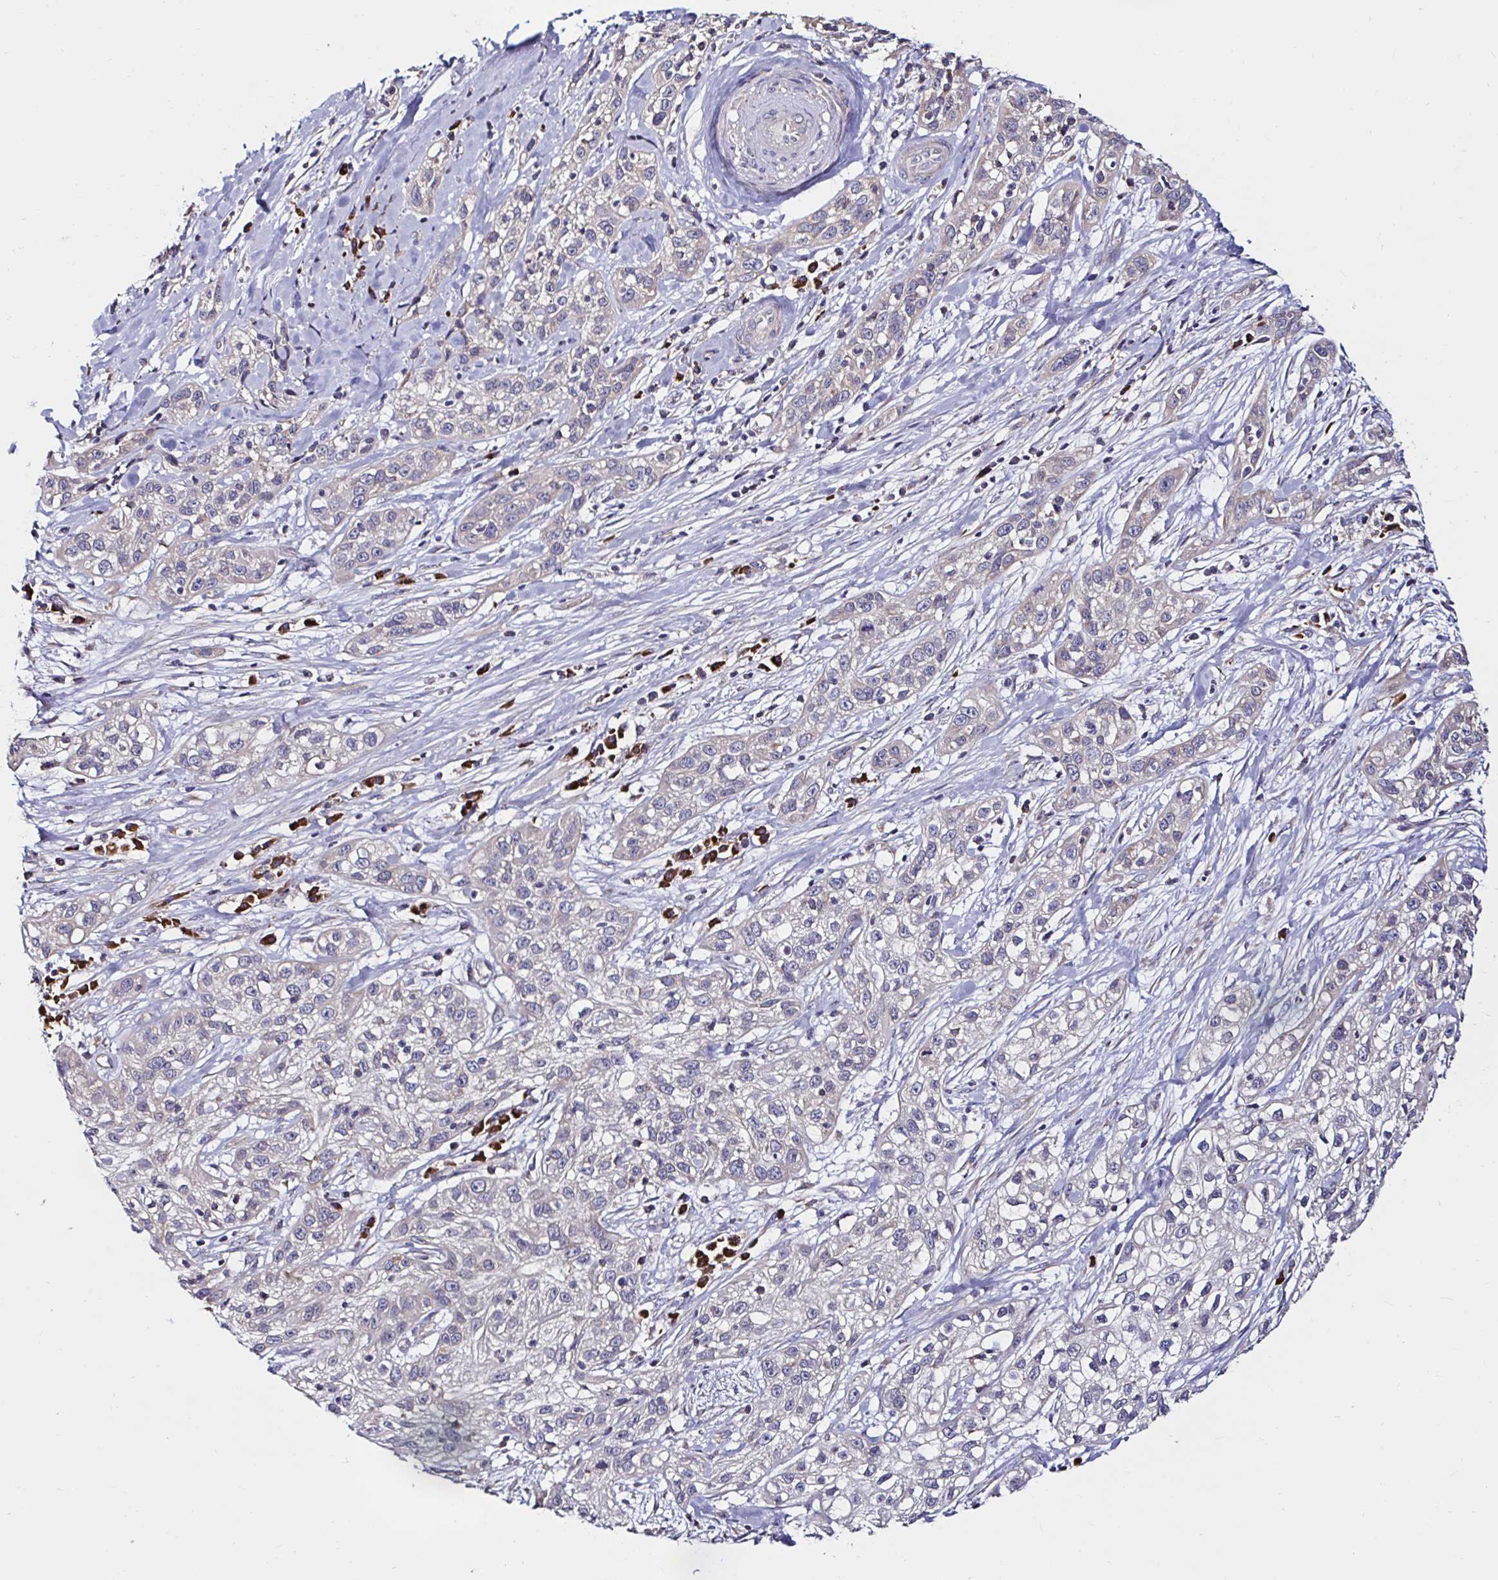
{"staining": {"intensity": "weak", "quantity": "25%-75%", "location": "cytoplasmic/membranous"}, "tissue": "skin cancer", "cell_type": "Tumor cells", "image_type": "cancer", "snomed": [{"axis": "morphology", "description": "Squamous cell carcinoma, NOS"}, {"axis": "topography", "description": "Skin"}], "caption": "This histopathology image shows immunohistochemistry (IHC) staining of skin cancer (squamous cell carcinoma), with low weak cytoplasmic/membranous staining in about 25%-75% of tumor cells.", "gene": "VSIG2", "patient": {"sex": "male", "age": 82}}